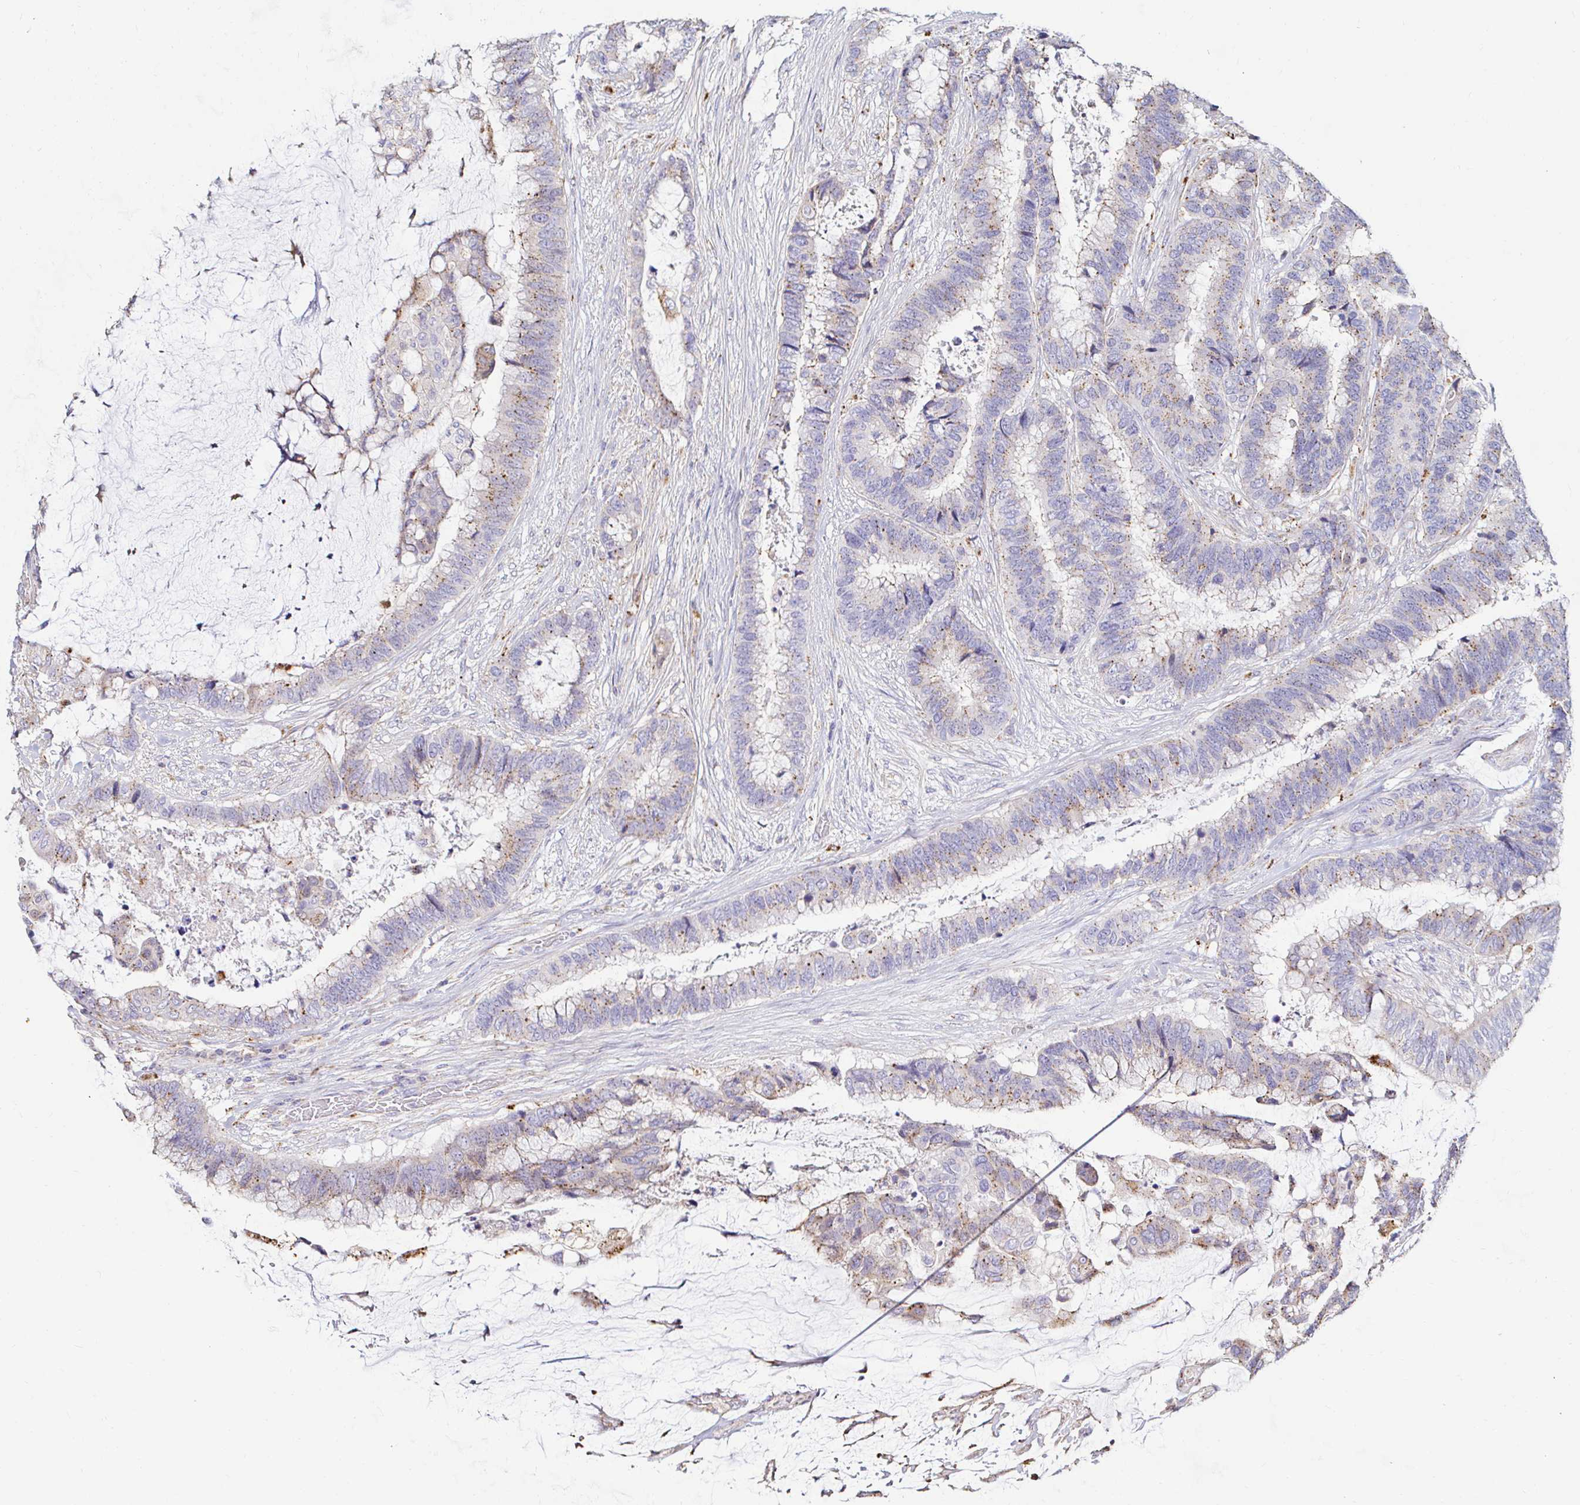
{"staining": {"intensity": "weak", "quantity": ">75%", "location": "cytoplasmic/membranous"}, "tissue": "colorectal cancer", "cell_type": "Tumor cells", "image_type": "cancer", "snomed": [{"axis": "morphology", "description": "Adenocarcinoma, NOS"}, {"axis": "topography", "description": "Rectum"}], "caption": "A low amount of weak cytoplasmic/membranous positivity is identified in approximately >75% of tumor cells in colorectal adenocarcinoma tissue.", "gene": "GALNS", "patient": {"sex": "female", "age": 59}}